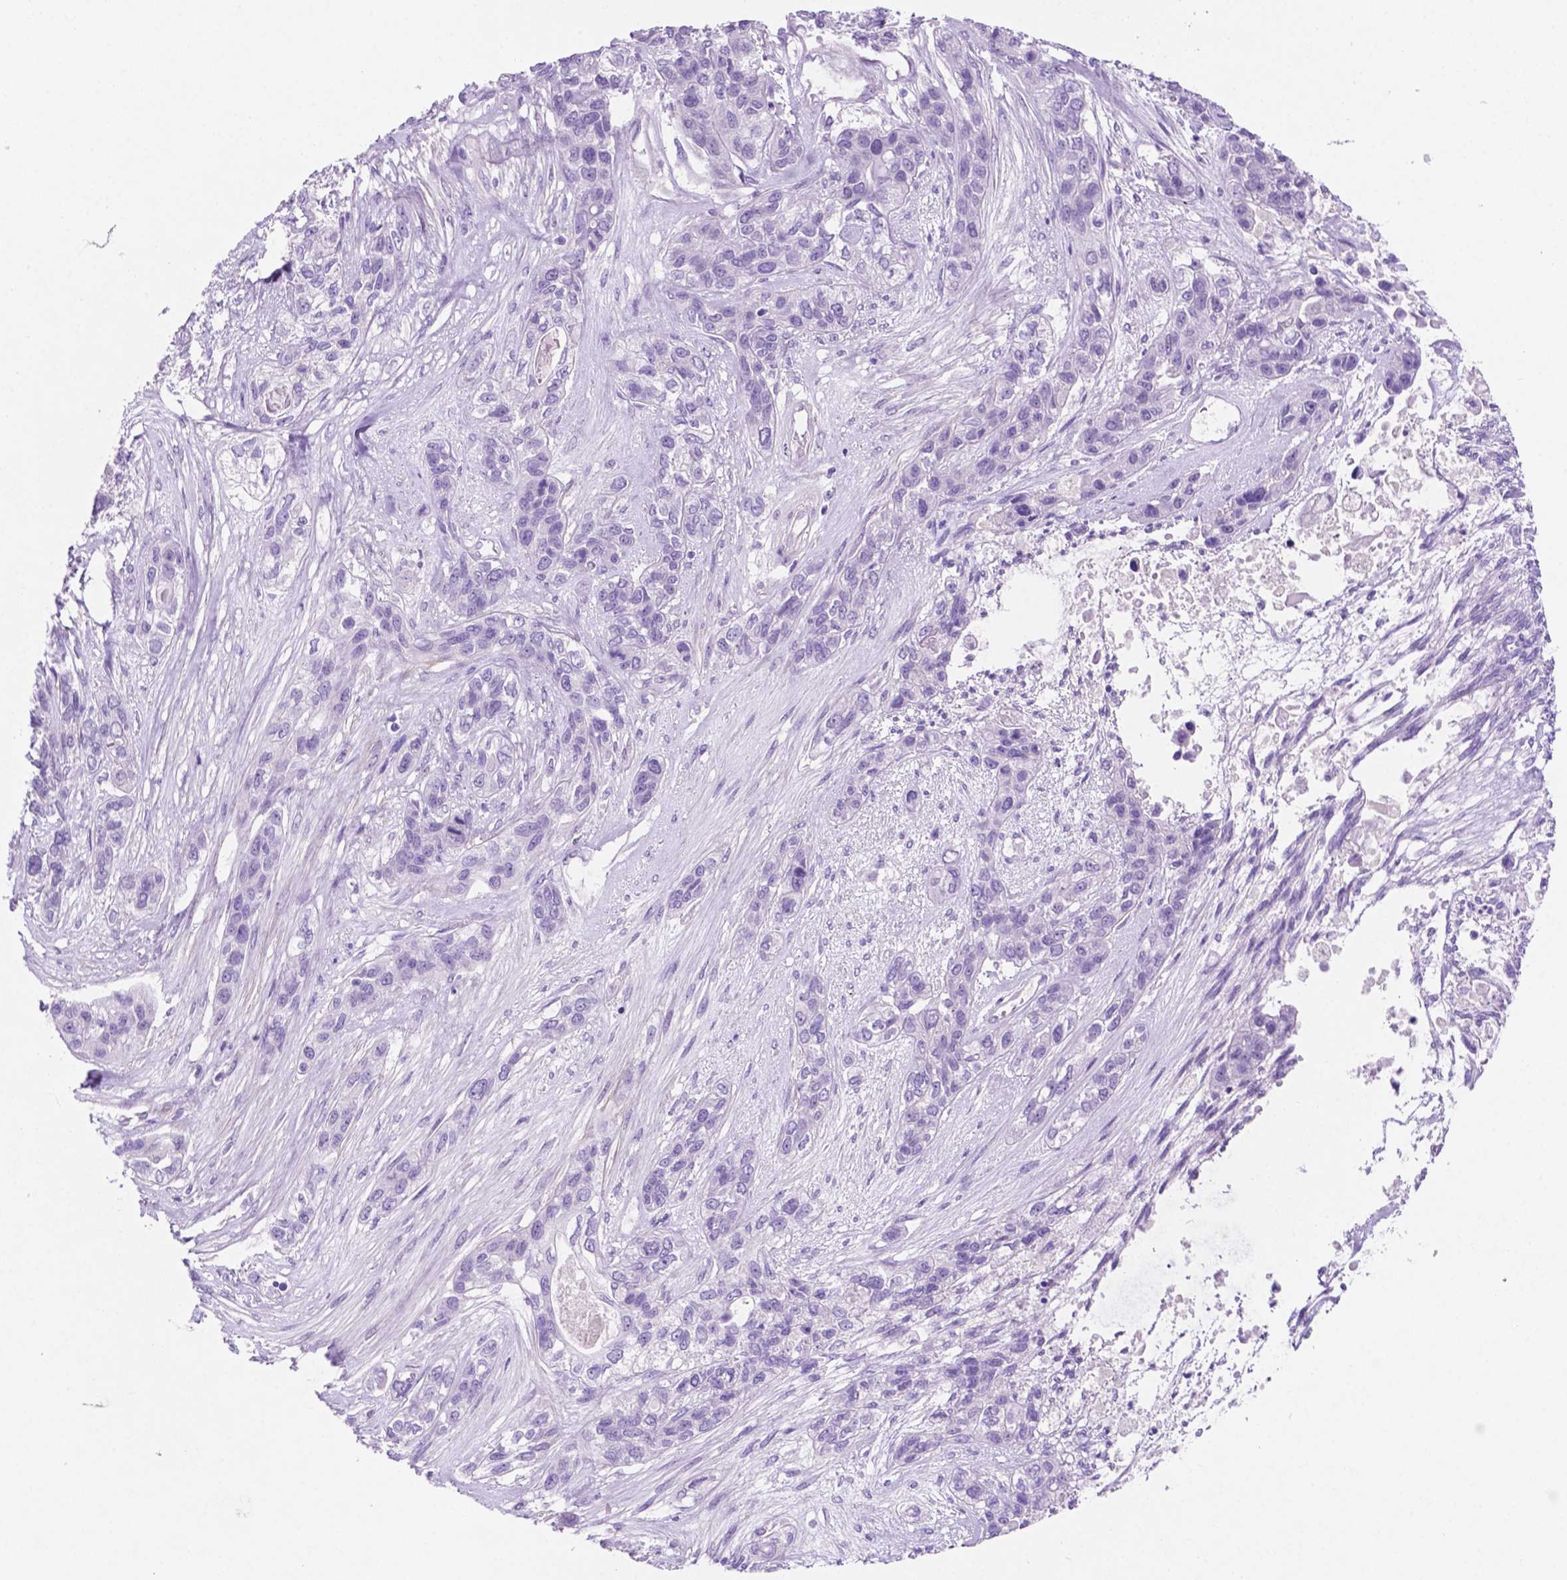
{"staining": {"intensity": "negative", "quantity": "none", "location": "none"}, "tissue": "lung cancer", "cell_type": "Tumor cells", "image_type": "cancer", "snomed": [{"axis": "morphology", "description": "Squamous cell carcinoma, NOS"}, {"axis": "topography", "description": "Lung"}], "caption": "A photomicrograph of squamous cell carcinoma (lung) stained for a protein reveals no brown staining in tumor cells.", "gene": "ASPG", "patient": {"sex": "female", "age": 70}}